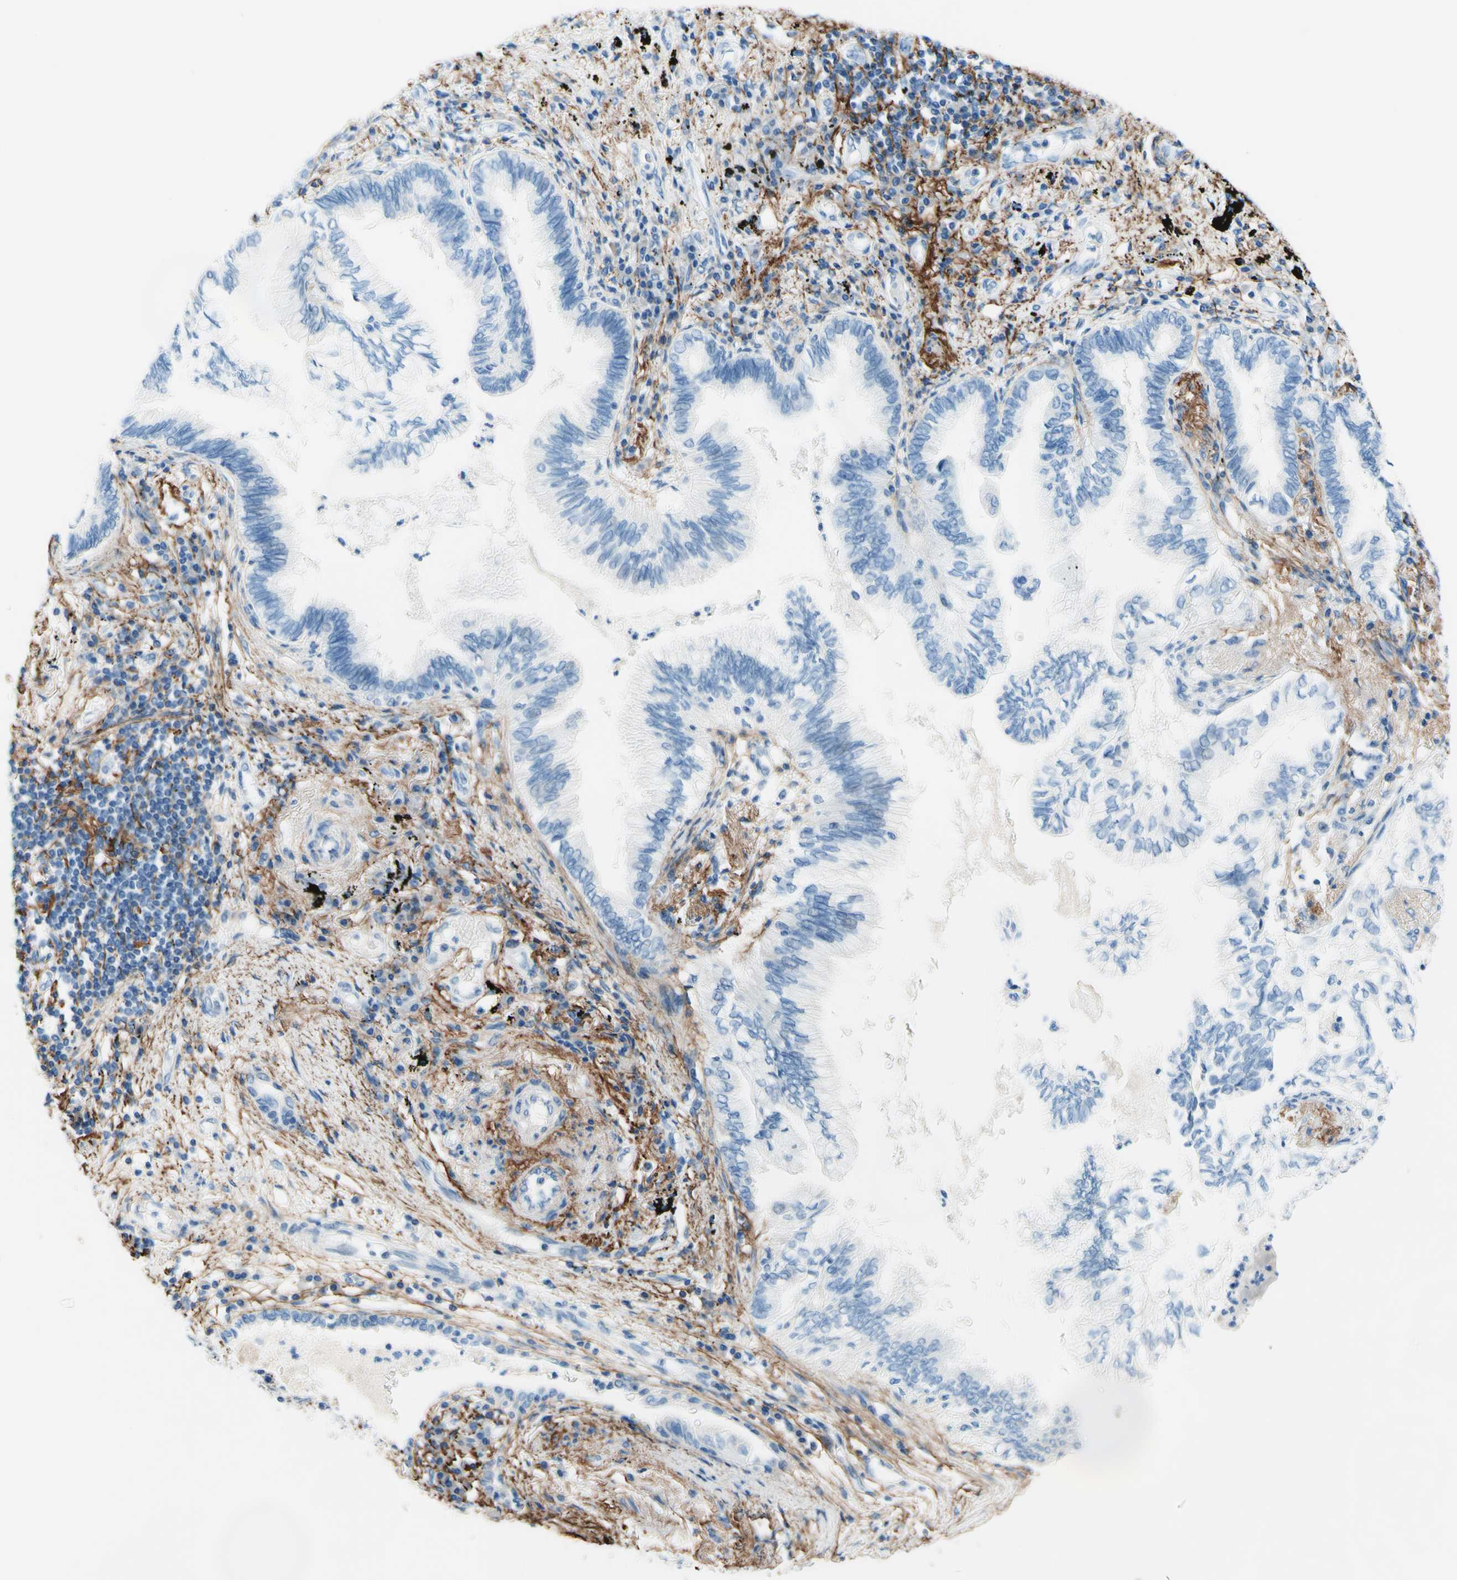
{"staining": {"intensity": "negative", "quantity": "none", "location": "none"}, "tissue": "lung cancer", "cell_type": "Tumor cells", "image_type": "cancer", "snomed": [{"axis": "morphology", "description": "Normal tissue, NOS"}, {"axis": "morphology", "description": "Adenocarcinoma, NOS"}, {"axis": "topography", "description": "Bronchus"}, {"axis": "topography", "description": "Lung"}], "caption": "Histopathology image shows no significant protein positivity in tumor cells of lung cancer (adenocarcinoma).", "gene": "MFAP5", "patient": {"sex": "female", "age": 70}}